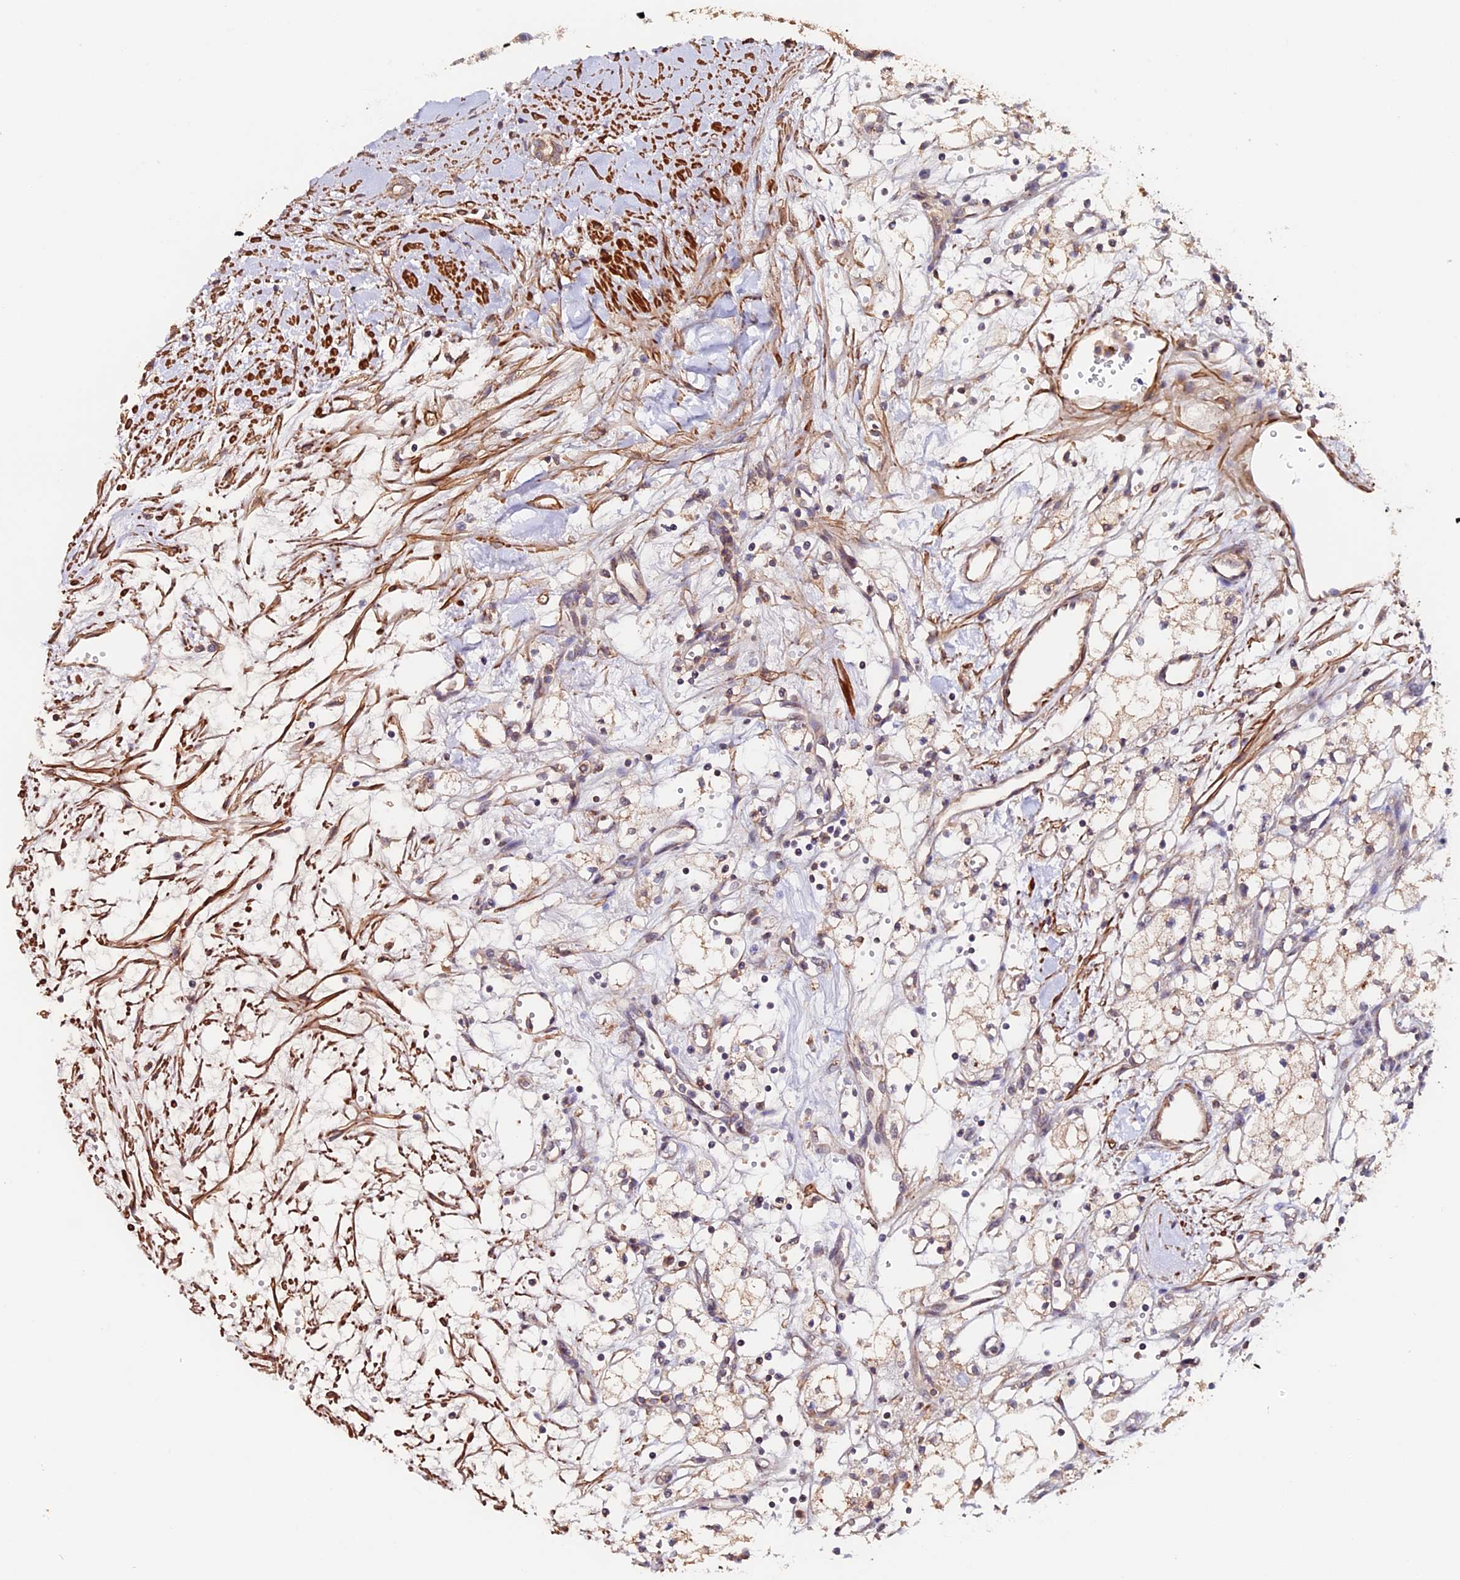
{"staining": {"intensity": "weak", "quantity": "<25%", "location": "cytoplasmic/membranous"}, "tissue": "renal cancer", "cell_type": "Tumor cells", "image_type": "cancer", "snomed": [{"axis": "morphology", "description": "Adenocarcinoma, NOS"}, {"axis": "topography", "description": "Kidney"}], "caption": "Micrograph shows no significant protein staining in tumor cells of adenocarcinoma (renal). (DAB (3,3'-diaminobenzidine) immunohistochemistry (IHC), high magnification).", "gene": "TANGO6", "patient": {"sex": "male", "age": 59}}